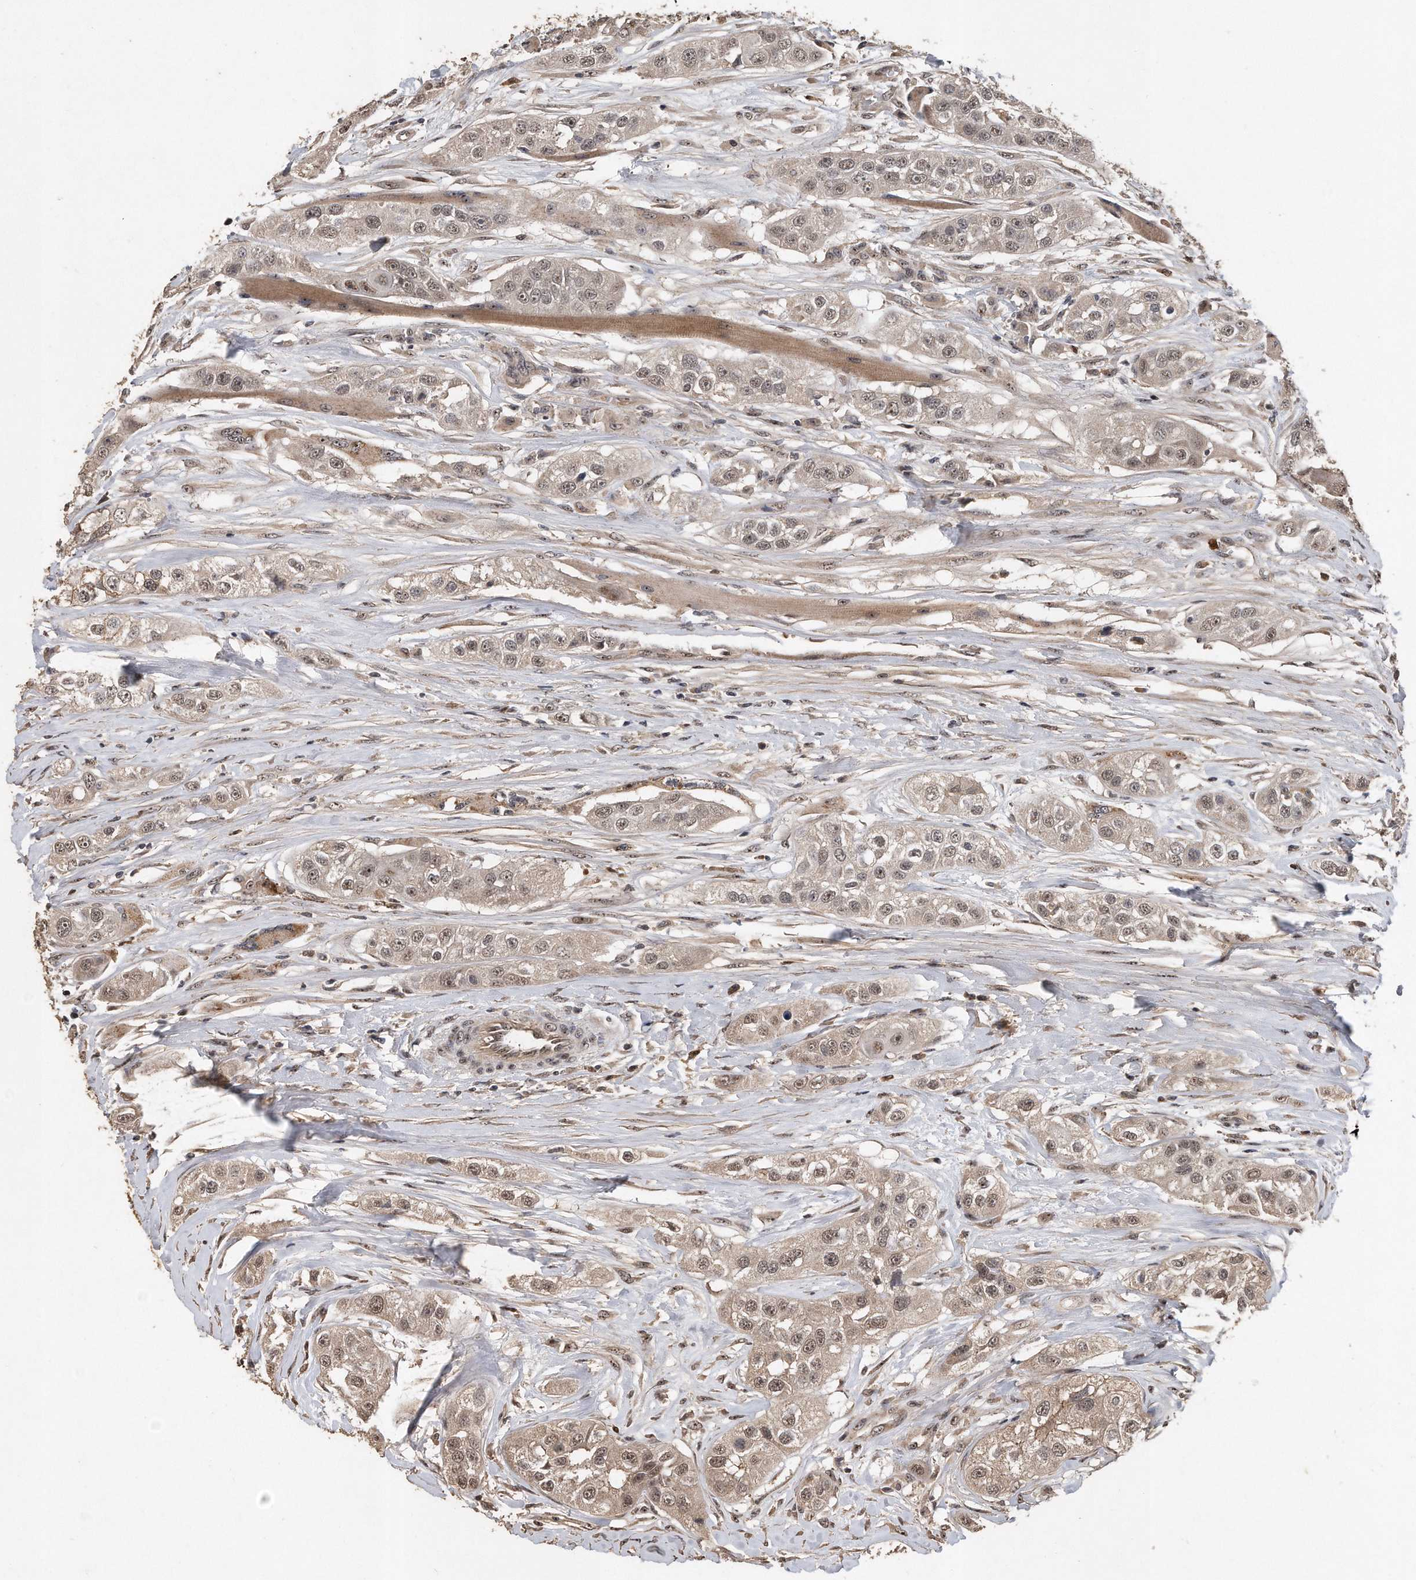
{"staining": {"intensity": "weak", "quantity": ">75%", "location": "cytoplasmic/membranous,nuclear"}, "tissue": "head and neck cancer", "cell_type": "Tumor cells", "image_type": "cancer", "snomed": [{"axis": "morphology", "description": "Normal tissue, NOS"}, {"axis": "morphology", "description": "Squamous cell carcinoma, NOS"}, {"axis": "topography", "description": "Skeletal muscle"}, {"axis": "topography", "description": "Head-Neck"}], "caption": "Immunohistochemistry (IHC) of head and neck cancer shows low levels of weak cytoplasmic/membranous and nuclear staining in approximately >75% of tumor cells.", "gene": "PELO", "patient": {"sex": "male", "age": 51}}